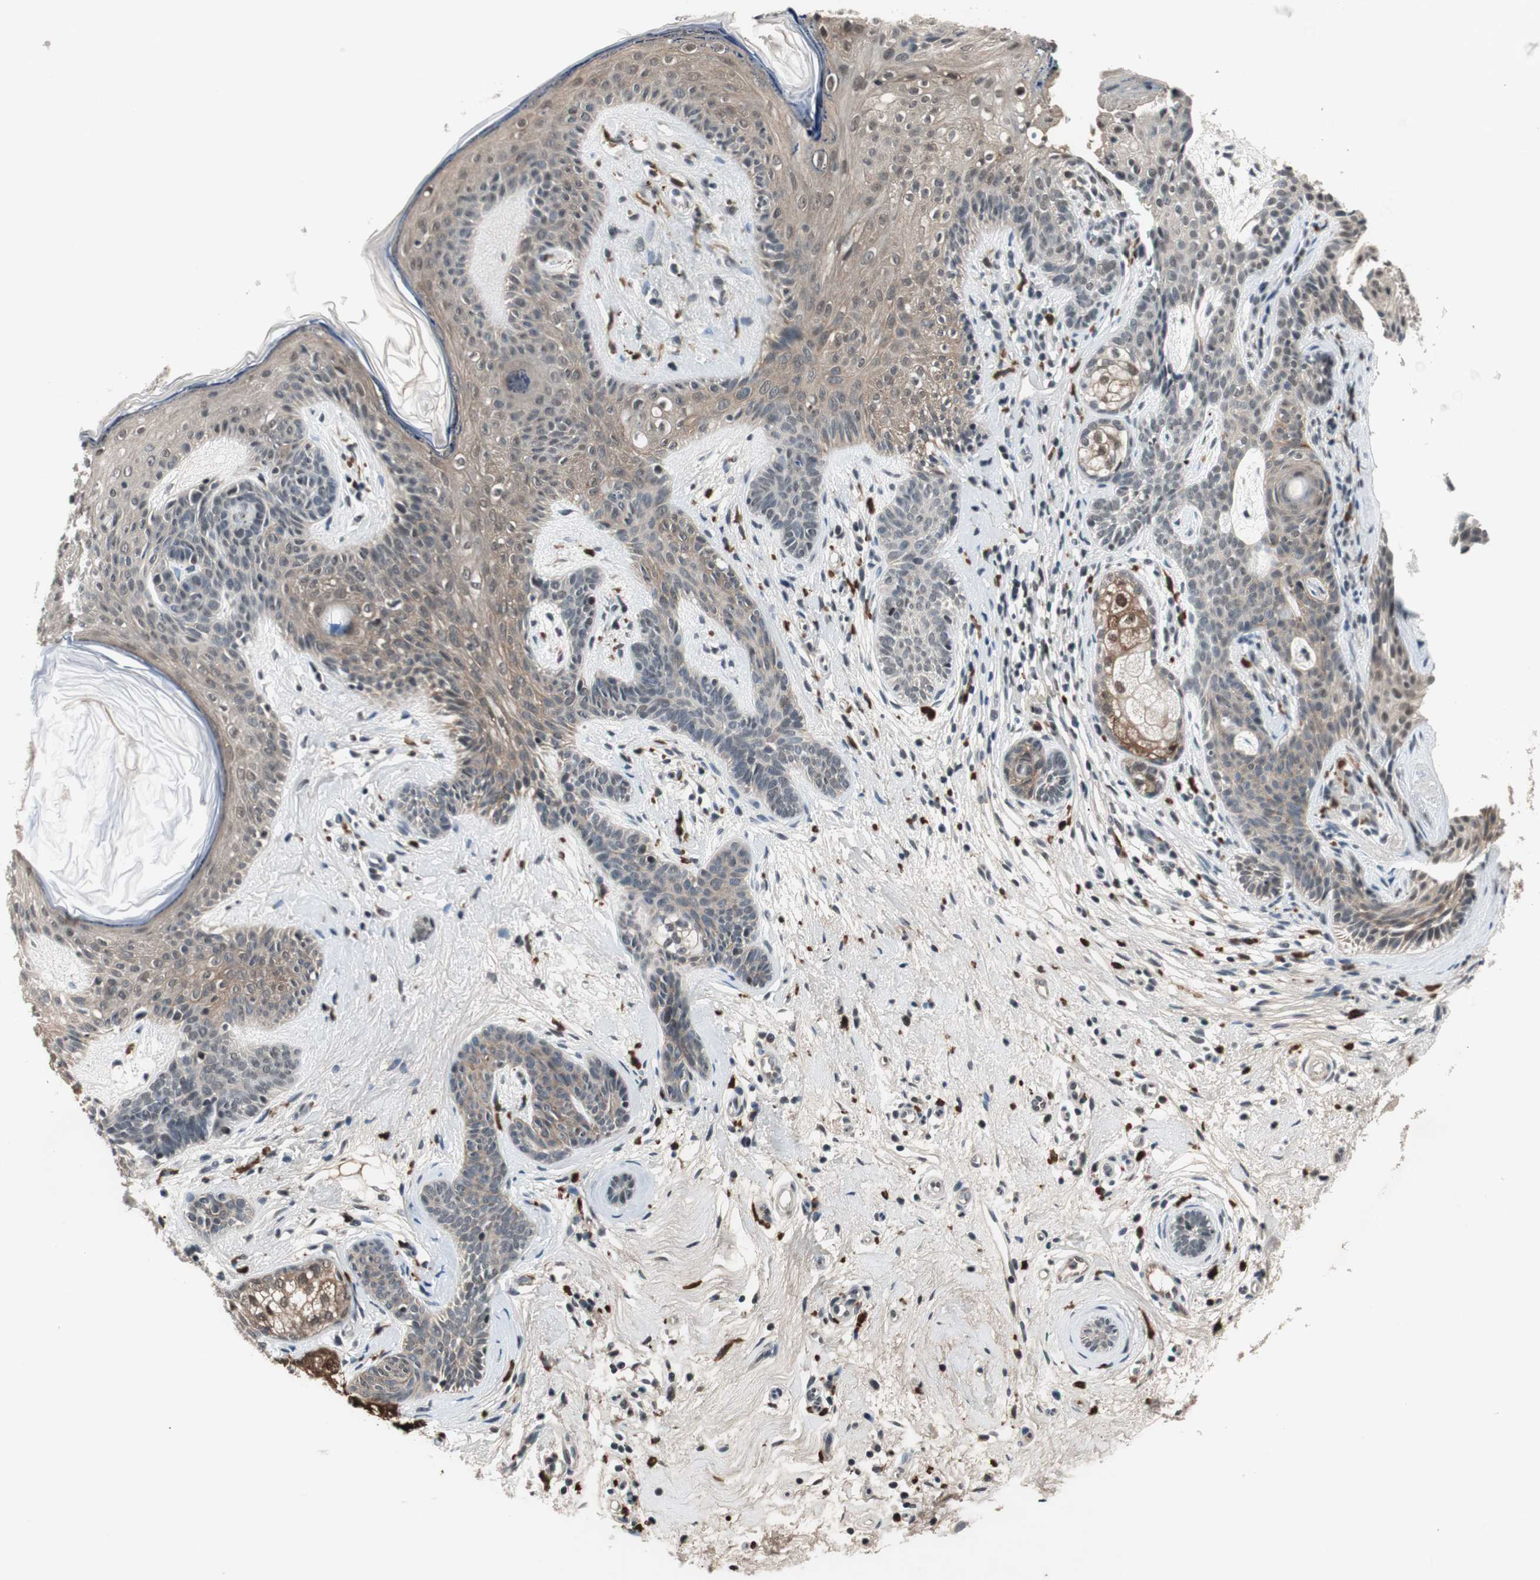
{"staining": {"intensity": "weak", "quantity": "25%-75%", "location": "cytoplasmic/membranous"}, "tissue": "skin cancer", "cell_type": "Tumor cells", "image_type": "cancer", "snomed": [{"axis": "morphology", "description": "Developmental malformation"}, {"axis": "morphology", "description": "Basal cell carcinoma"}, {"axis": "topography", "description": "Skin"}], "caption": "Weak cytoplasmic/membranous staining for a protein is appreciated in about 25%-75% of tumor cells of skin cancer (basal cell carcinoma) using immunohistochemistry (IHC).", "gene": "NFRKB", "patient": {"sex": "female", "age": 62}}